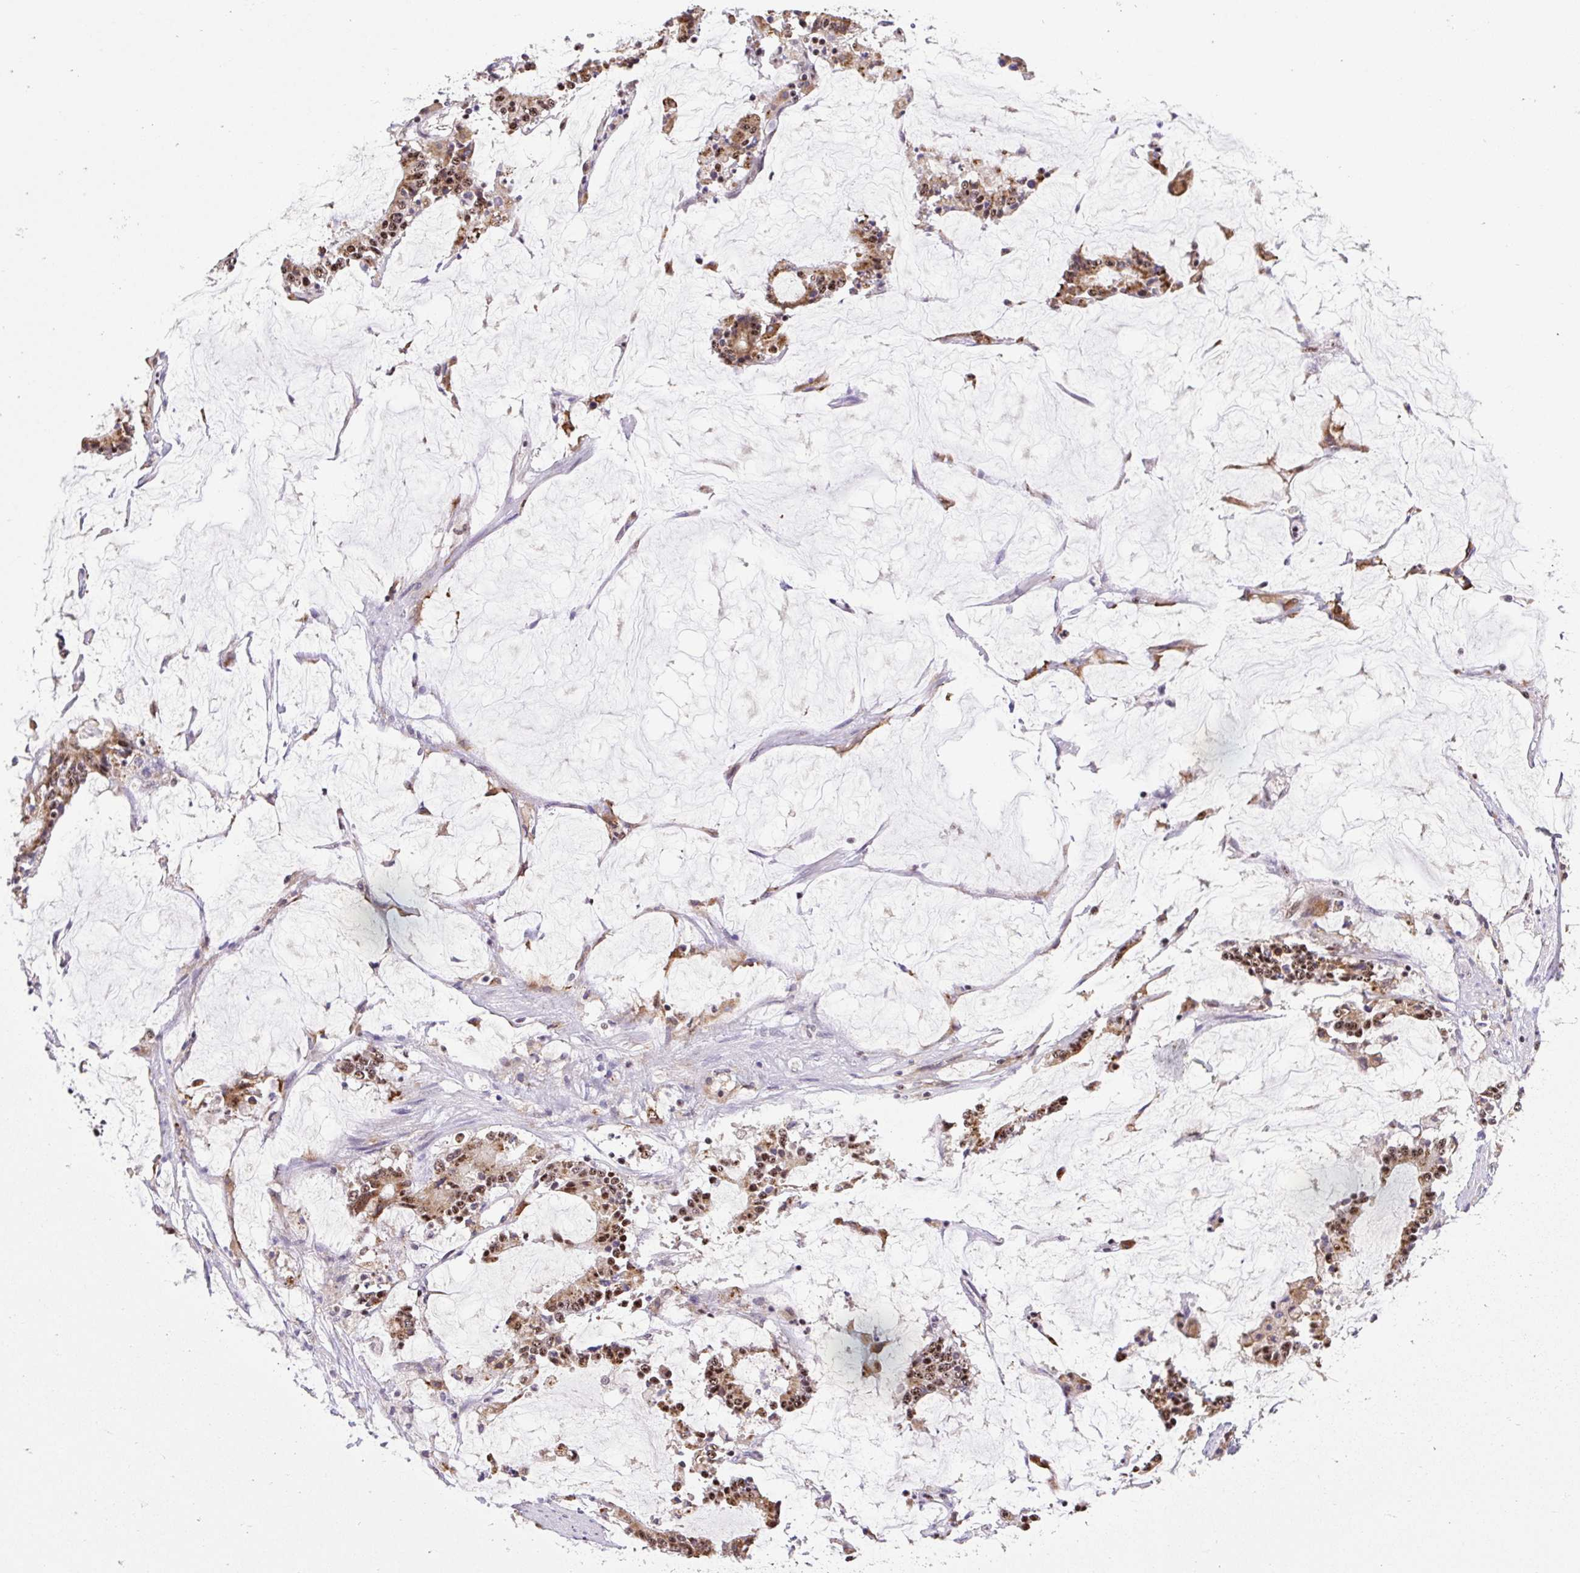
{"staining": {"intensity": "weak", "quantity": ">75%", "location": "cytoplasmic/membranous,nuclear"}, "tissue": "stomach cancer", "cell_type": "Tumor cells", "image_type": "cancer", "snomed": [{"axis": "morphology", "description": "Adenocarcinoma, NOS"}, {"axis": "topography", "description": "Stomach, upper"}], "caption": "DAB immunohistochemical staining of stomach cancer (adenocarcinoma) demonstrates weak cytoplasmic/membranous and nuclear protein staining in approximately >75% of tumor cells. (DAB (3,3'-diaminobenzidine) IHC, brown staining for protein, blue staining for nuclei).", "gene": "ERG", "patient": {"sex": "male", "age": 68}}